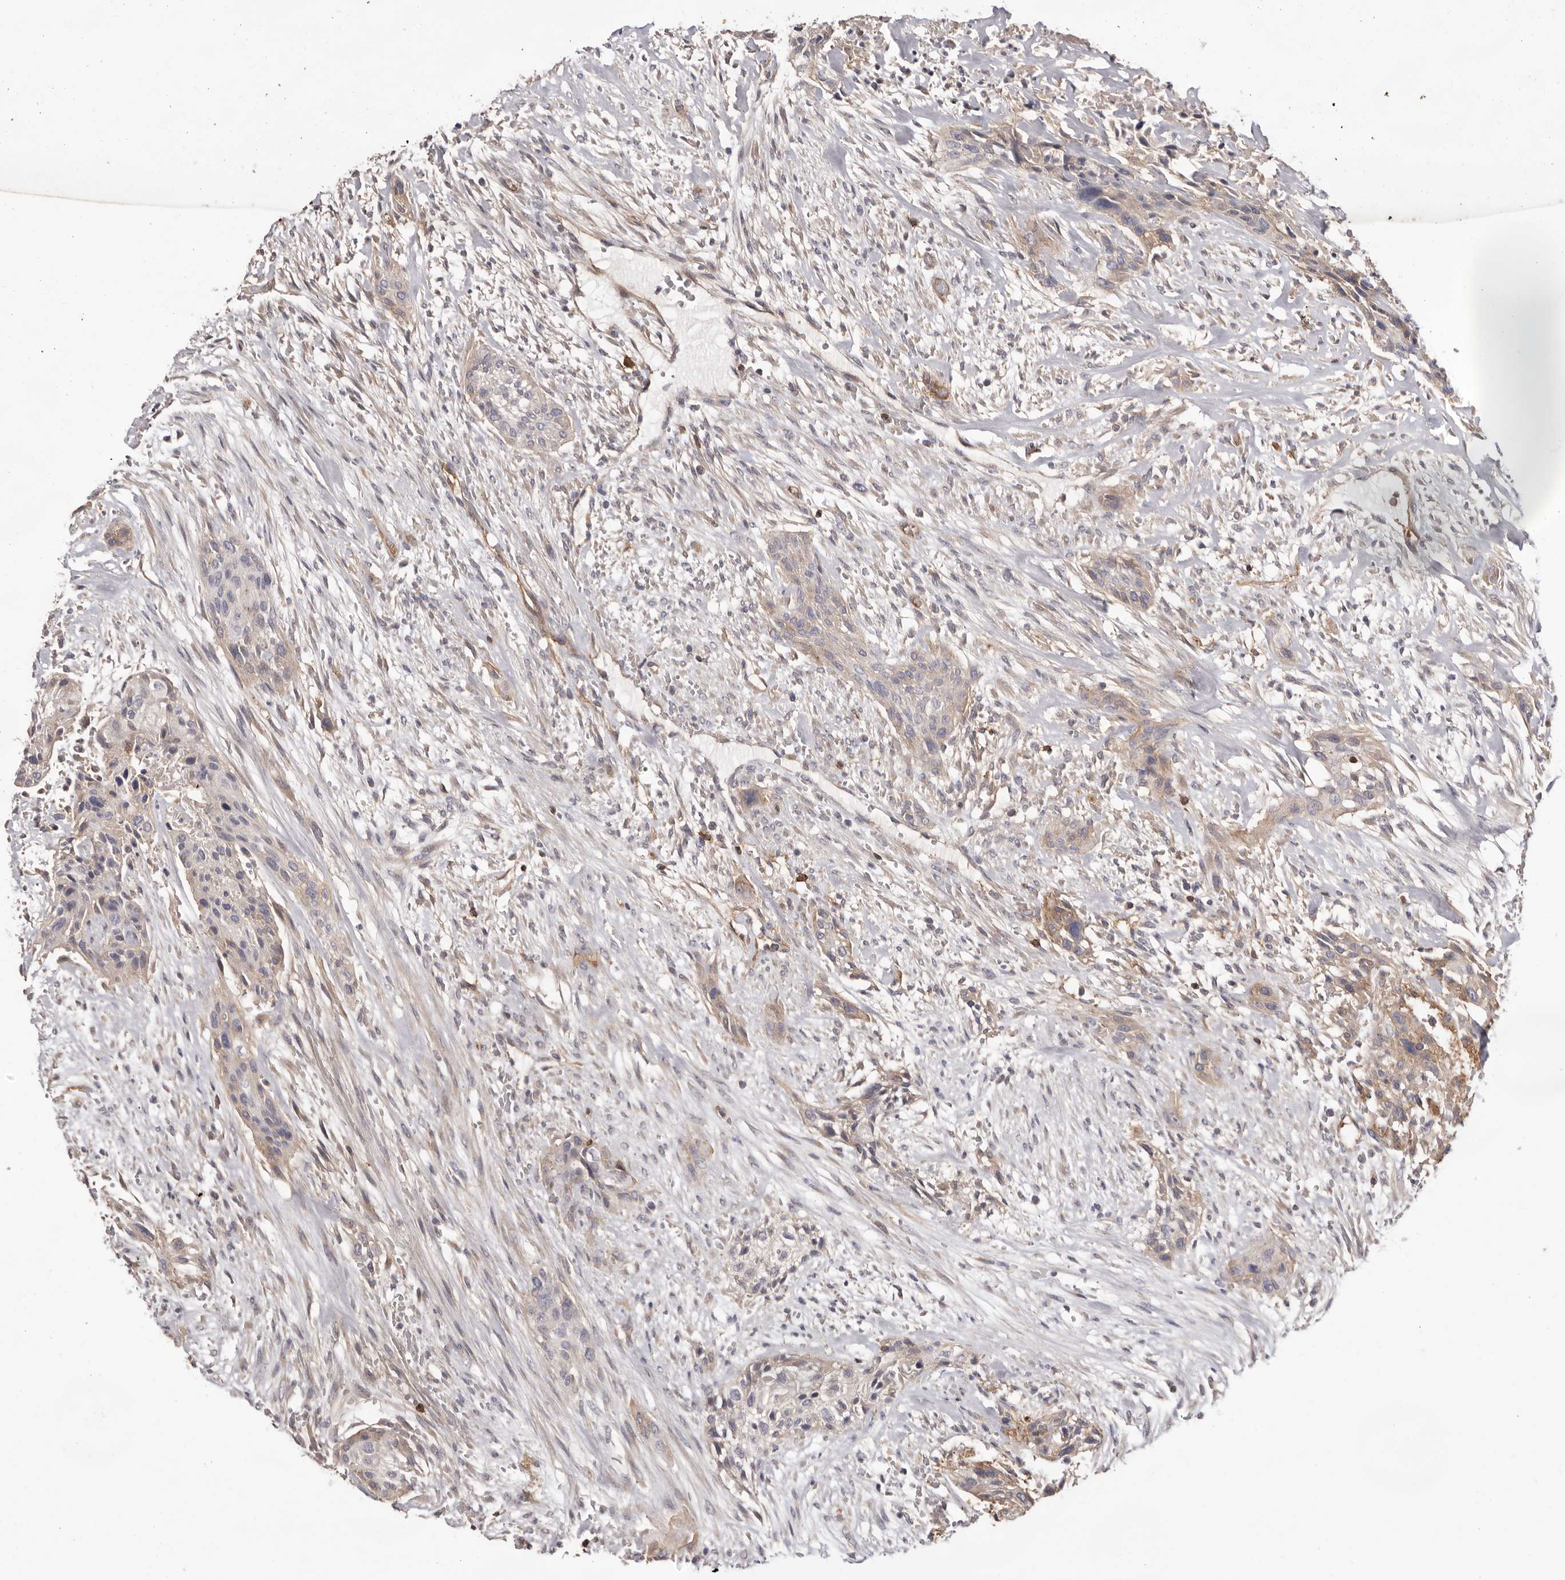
{"staining": {"intensity": "weak", "quantity": "<25%", "location": "cytoplasmic/membranous"}, "tissue": "urothelial cancer", "cell_type": "Tumor cells", "image_type": "cancer", "snomed": [{"axis": "morphology", "description": "Urothelial carcinoma, High grade"}, {"axis": "topography", "description": "Urinary bladder"}], "caption": "The photomicrograph demonstrates no staining of tumor cells in urothelial cancer.", "gene": "MMACHC", "patient": {"sex": "male", "age": 35}}